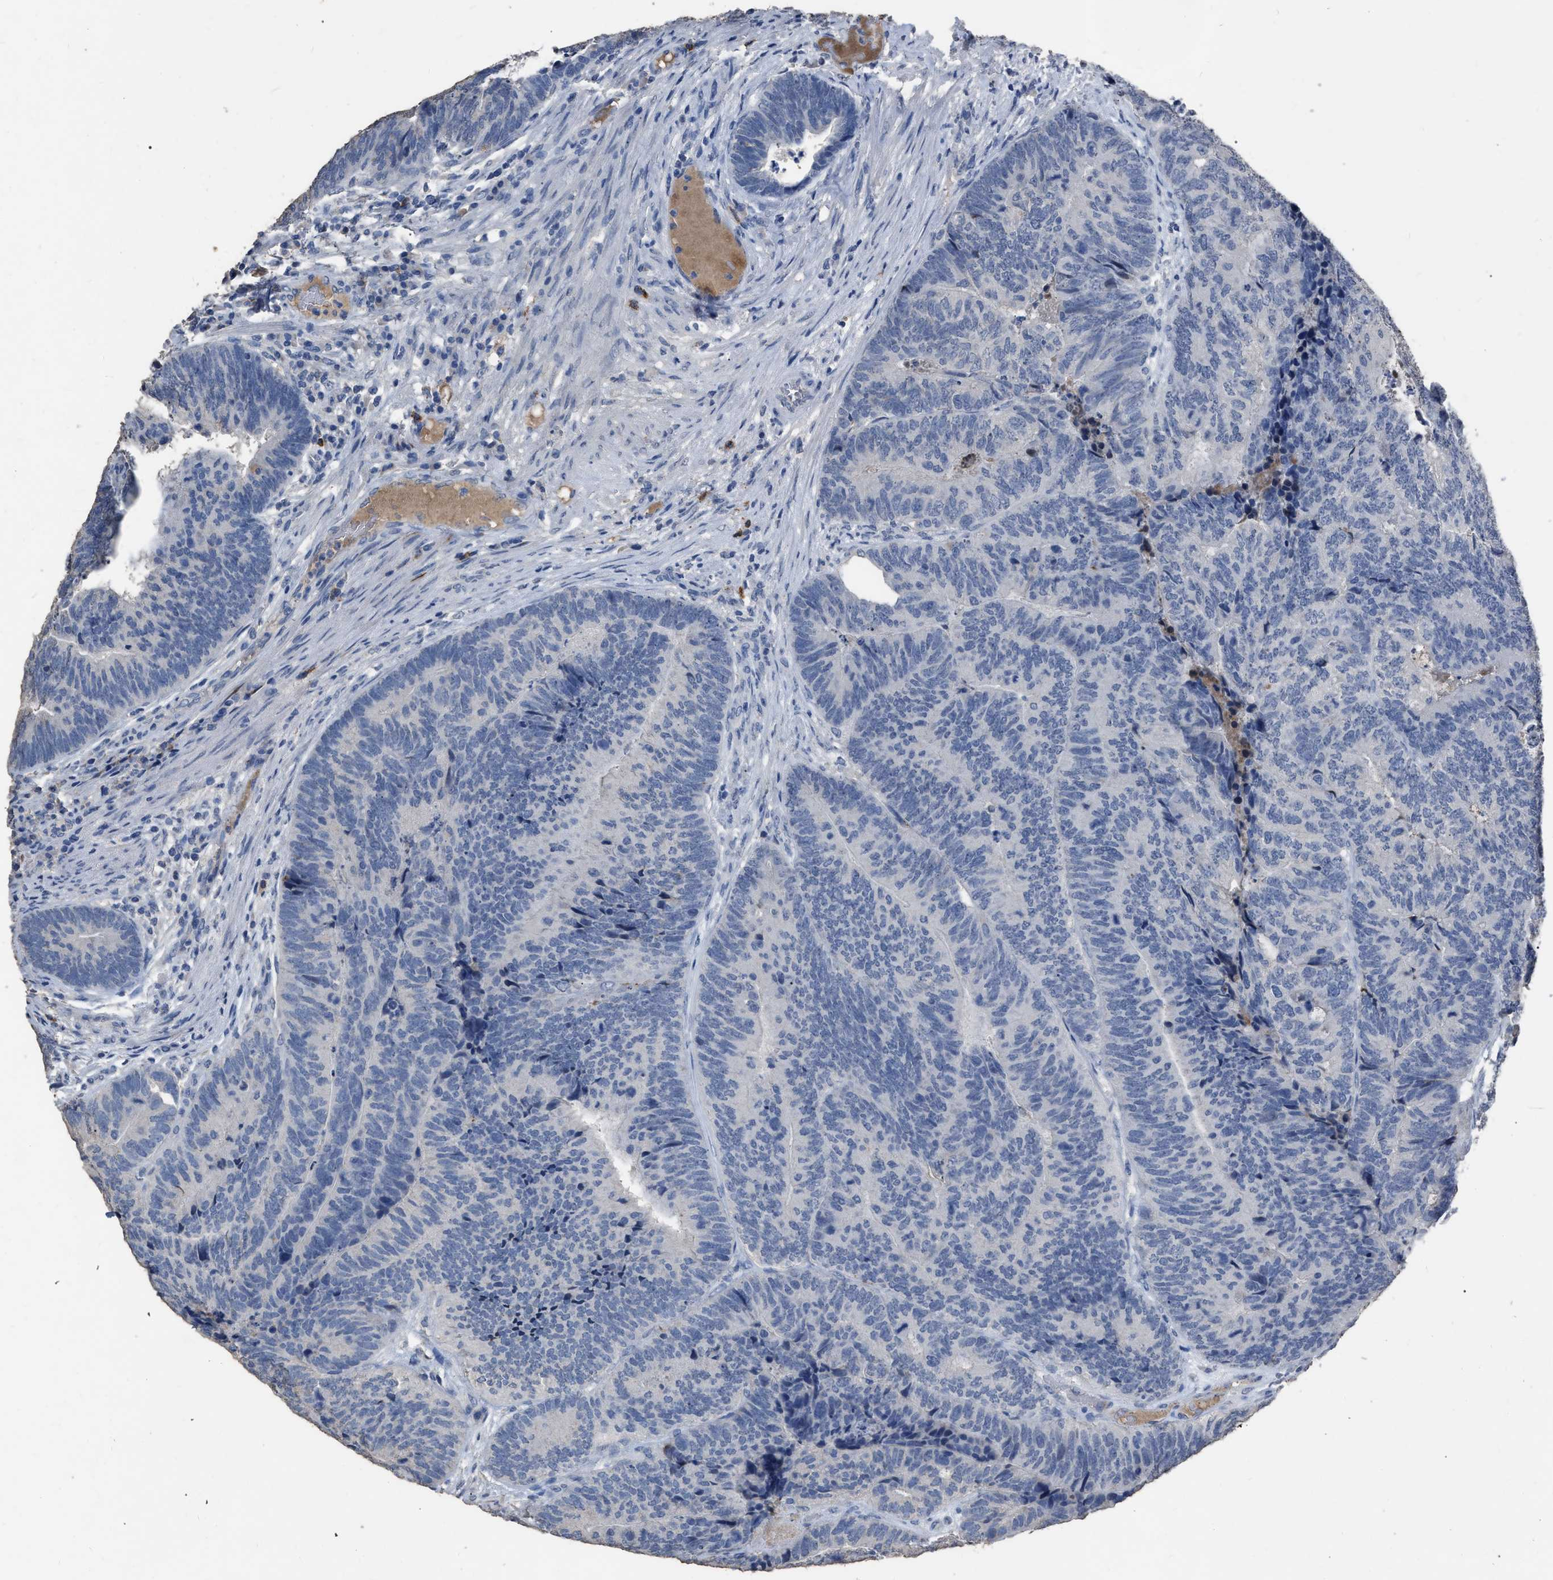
{"staining": {"intensity": "negative", "quantity": "none", "location": "none"}, "tissue": "colorectal cancer", "cell_type": "Tumor cells", "image_type": "cancer", "snomed": [{"axis": "morphology", "description": "Adenocarcinoma, NOS"}, {"axis": "topography", "description": "Colon"}], "caption": "Colorectal cancer (adenocarcinoma) was stained to show a protein in brown. There is no significant staining in tumor cells. (Stains: DAB (3,3'-diaminobenzidine) immunohistochemistry (IHC) with hematoxylin counter stain, Microscopy: brightfield microscopy at high magnification).", "gene": "HABP2", "patient": {"sex": "female", "age": 67}}